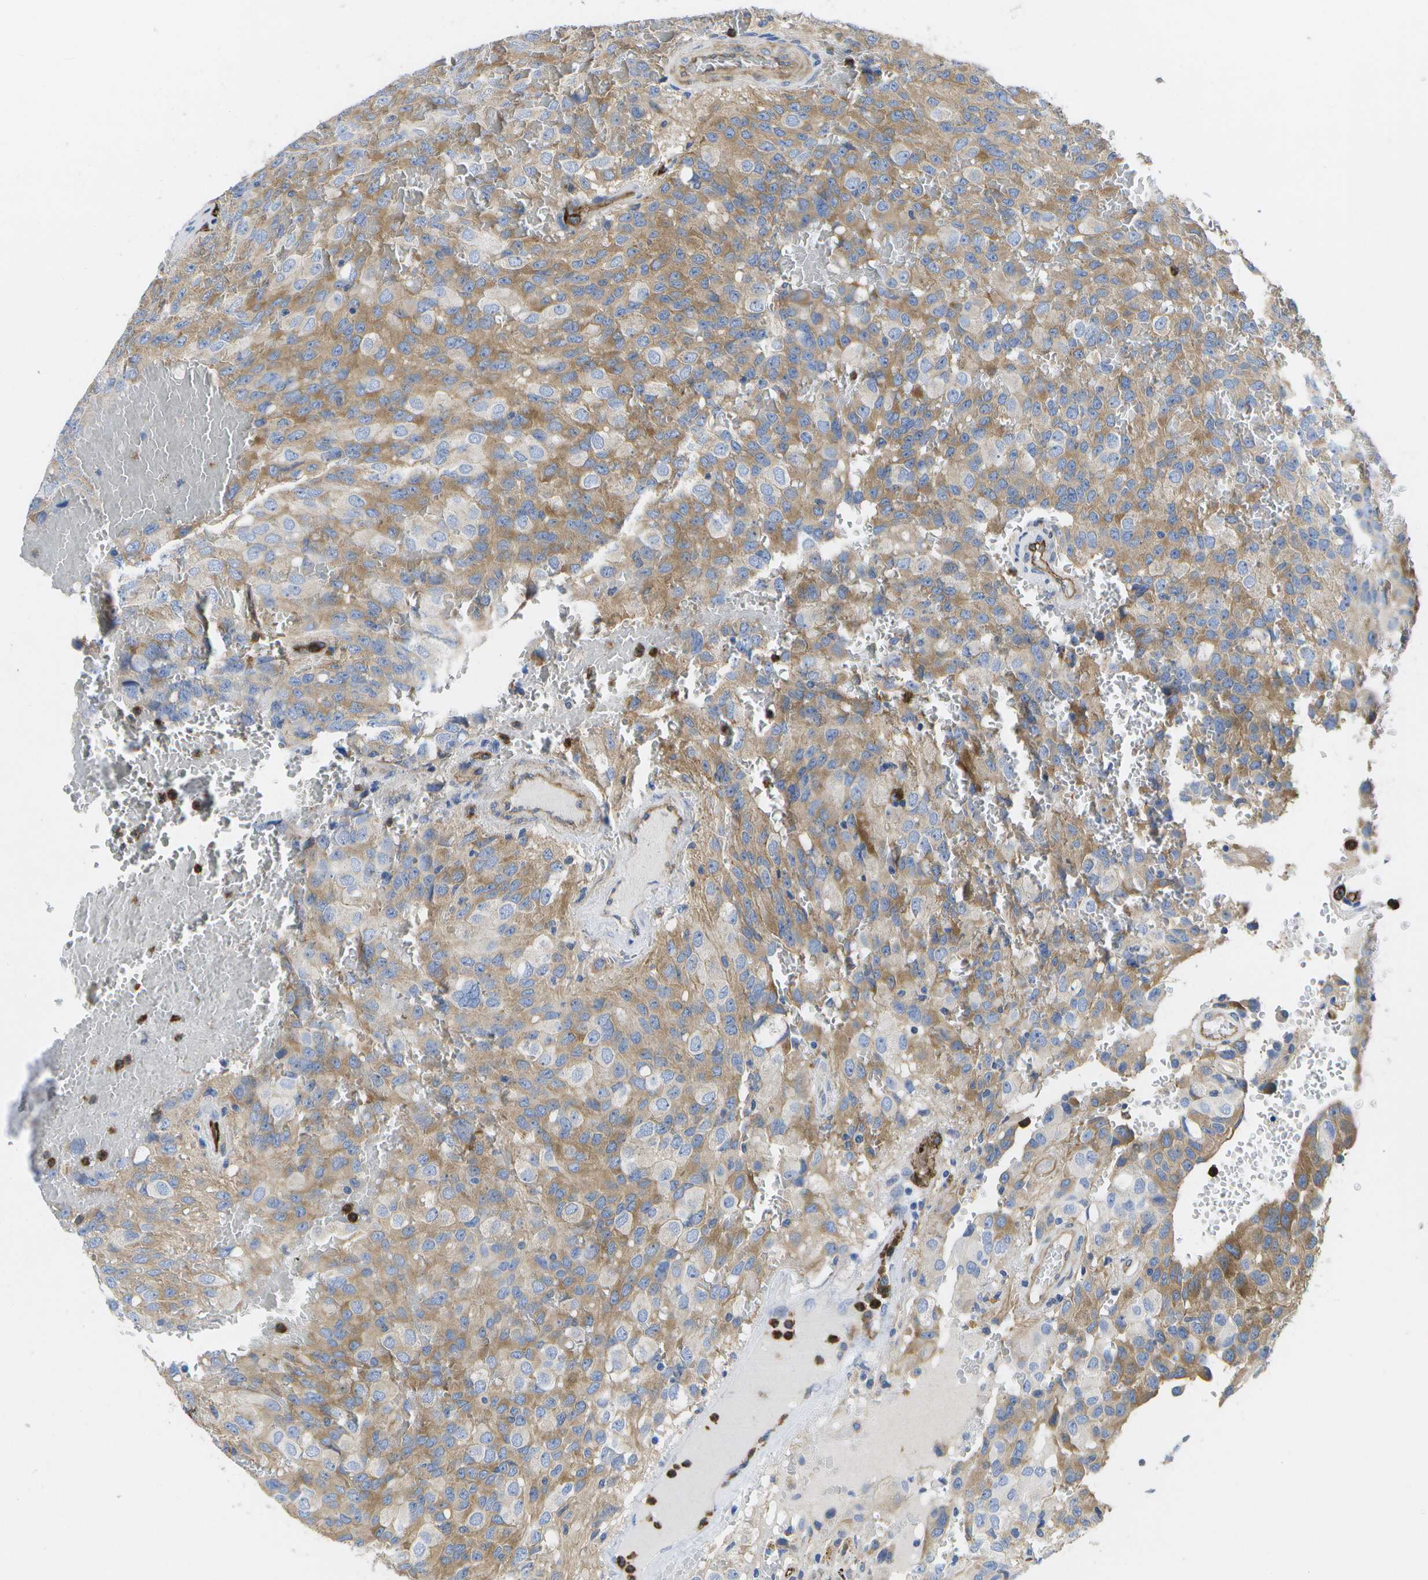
{"staining": {"intensity": "moderate", "quantity": "25%-75%", "location": "cytoplasmic/membranous"}, "tissue": "glioma", "cell_type": "Tumor cells", "image_type": "cancer", "snomed": [{"axis": "morphology", "description": "Glioma, malignant, High grade"}, {"axis": "topography", "description": "Brain"}], "caption": "High-grade glioma (malignant) stained with DAB immunohistochemistry displays medium levels of moderate cytoplasmic/membranous positivity in about 25%-75% of tumor cells.", "gene": "DYSF", "patient": {"sex": "male", "age": 32}}